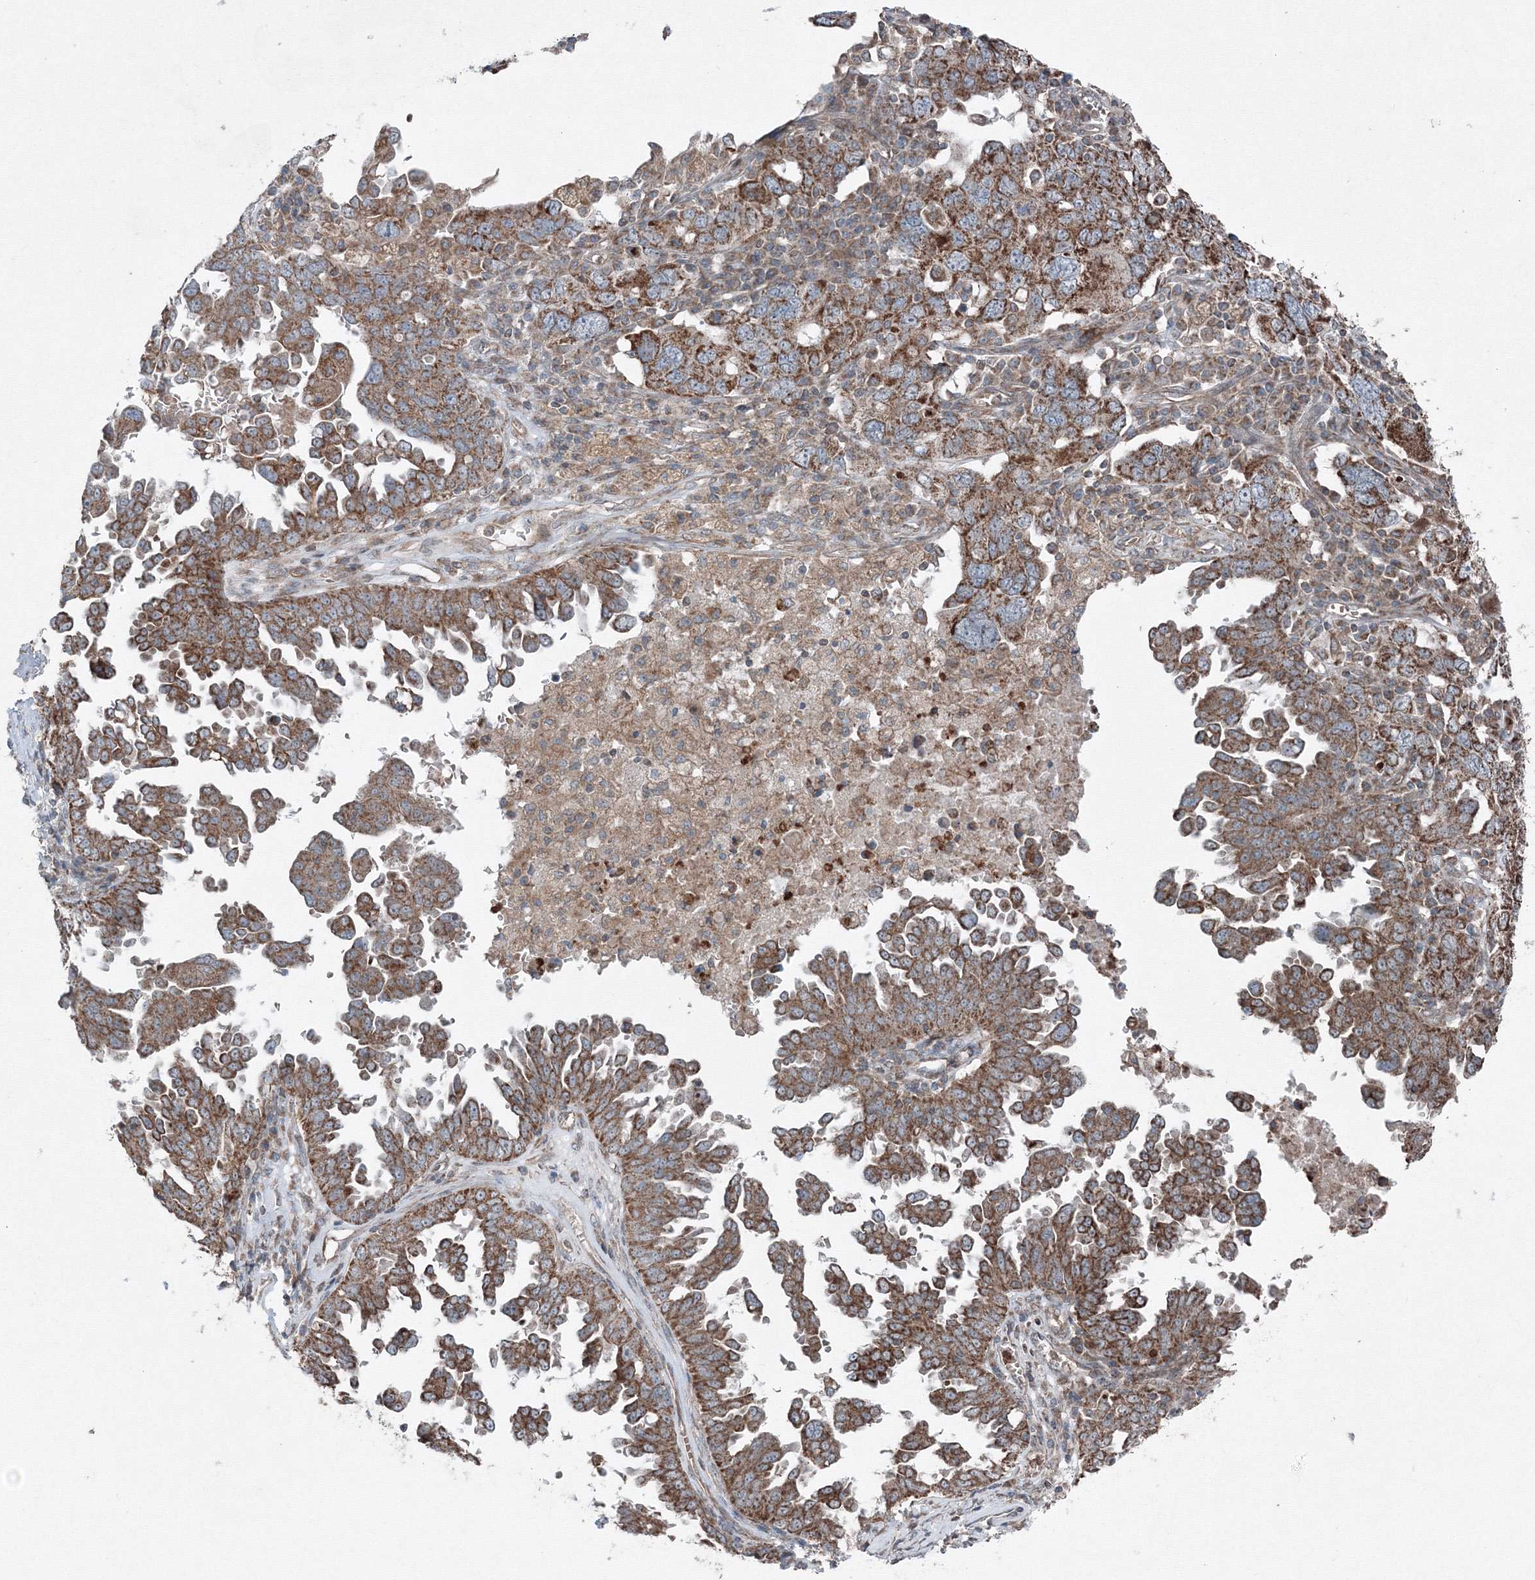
{"staining": {"intensity": "moderate", "quantity": ">75%", "location": "cytoplasmic/membranous"}, "tissue": "ovarian cancer", "cell_type": "Tumor cells", "image_type": "cancer", "snomed": [{"axis": "morphology", "description": "Carcinoma, endometroid"}, {"axis": "topography", "description": "Ovary"}], "caption": "Protein expression analysis of human ovarian cancer (endometroid carcinoma) reveals moderate cytoplasmic/membranous expression in about >75% of tumor cells.", "gene": "COPS7B", "patient": {"sex": "female", "age": 62}}